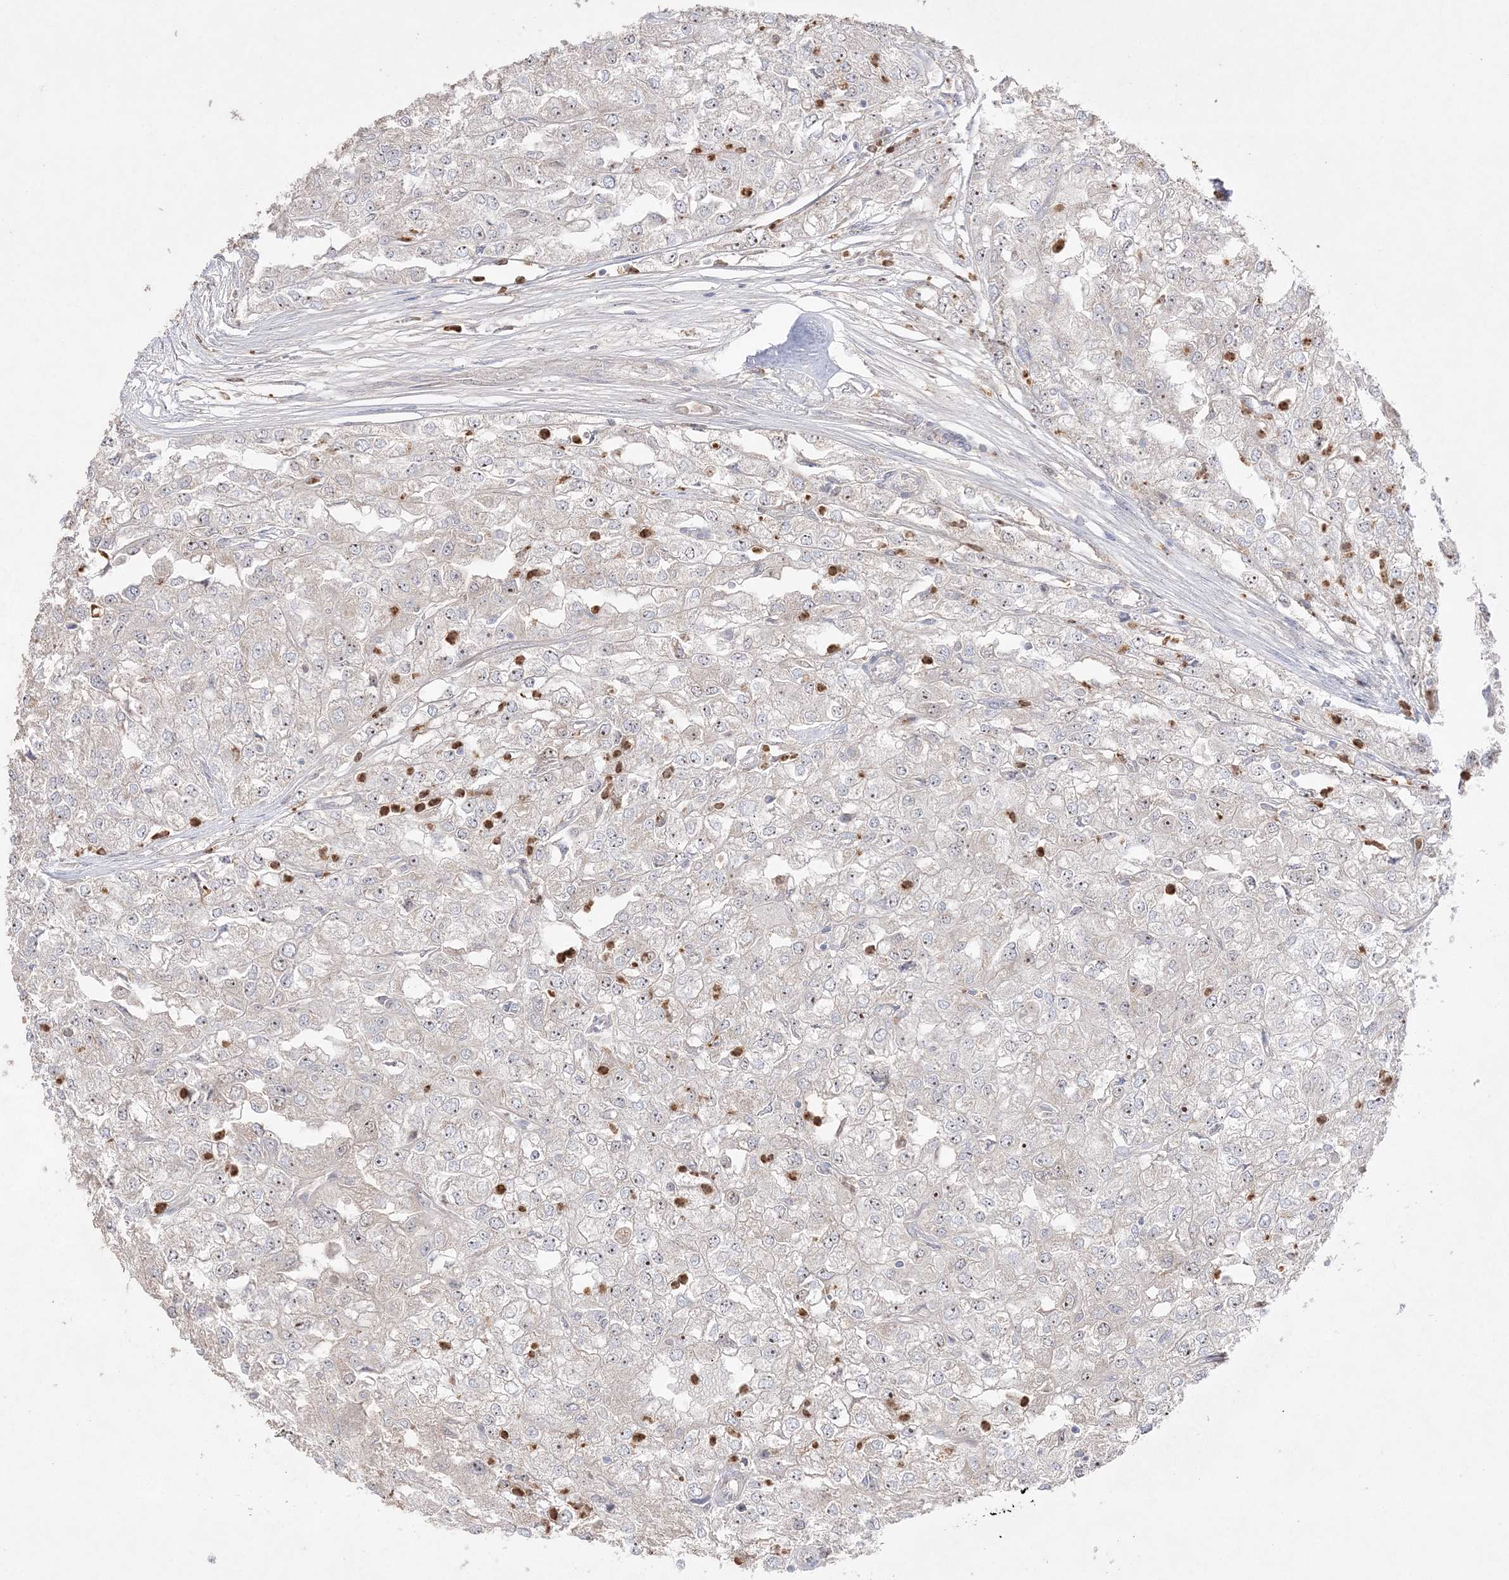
{"staining": {"intensity": "negative", "quantity": "none", "location": "none"}, "tissue": "renal cancer", "cell_type": "Tumor cells", "image_type": "cancer", "snomed": [{"axis": "morphology", "description": "Adenocarcinoma, NOS"}, {"axis": "topography", "description": "Kidney"}], "caption": "There is no significant expression in tumor cells of adenocarcinoma (renal).", "gene": "NOP16", "patient": {"sex": "female", "age": 54}}